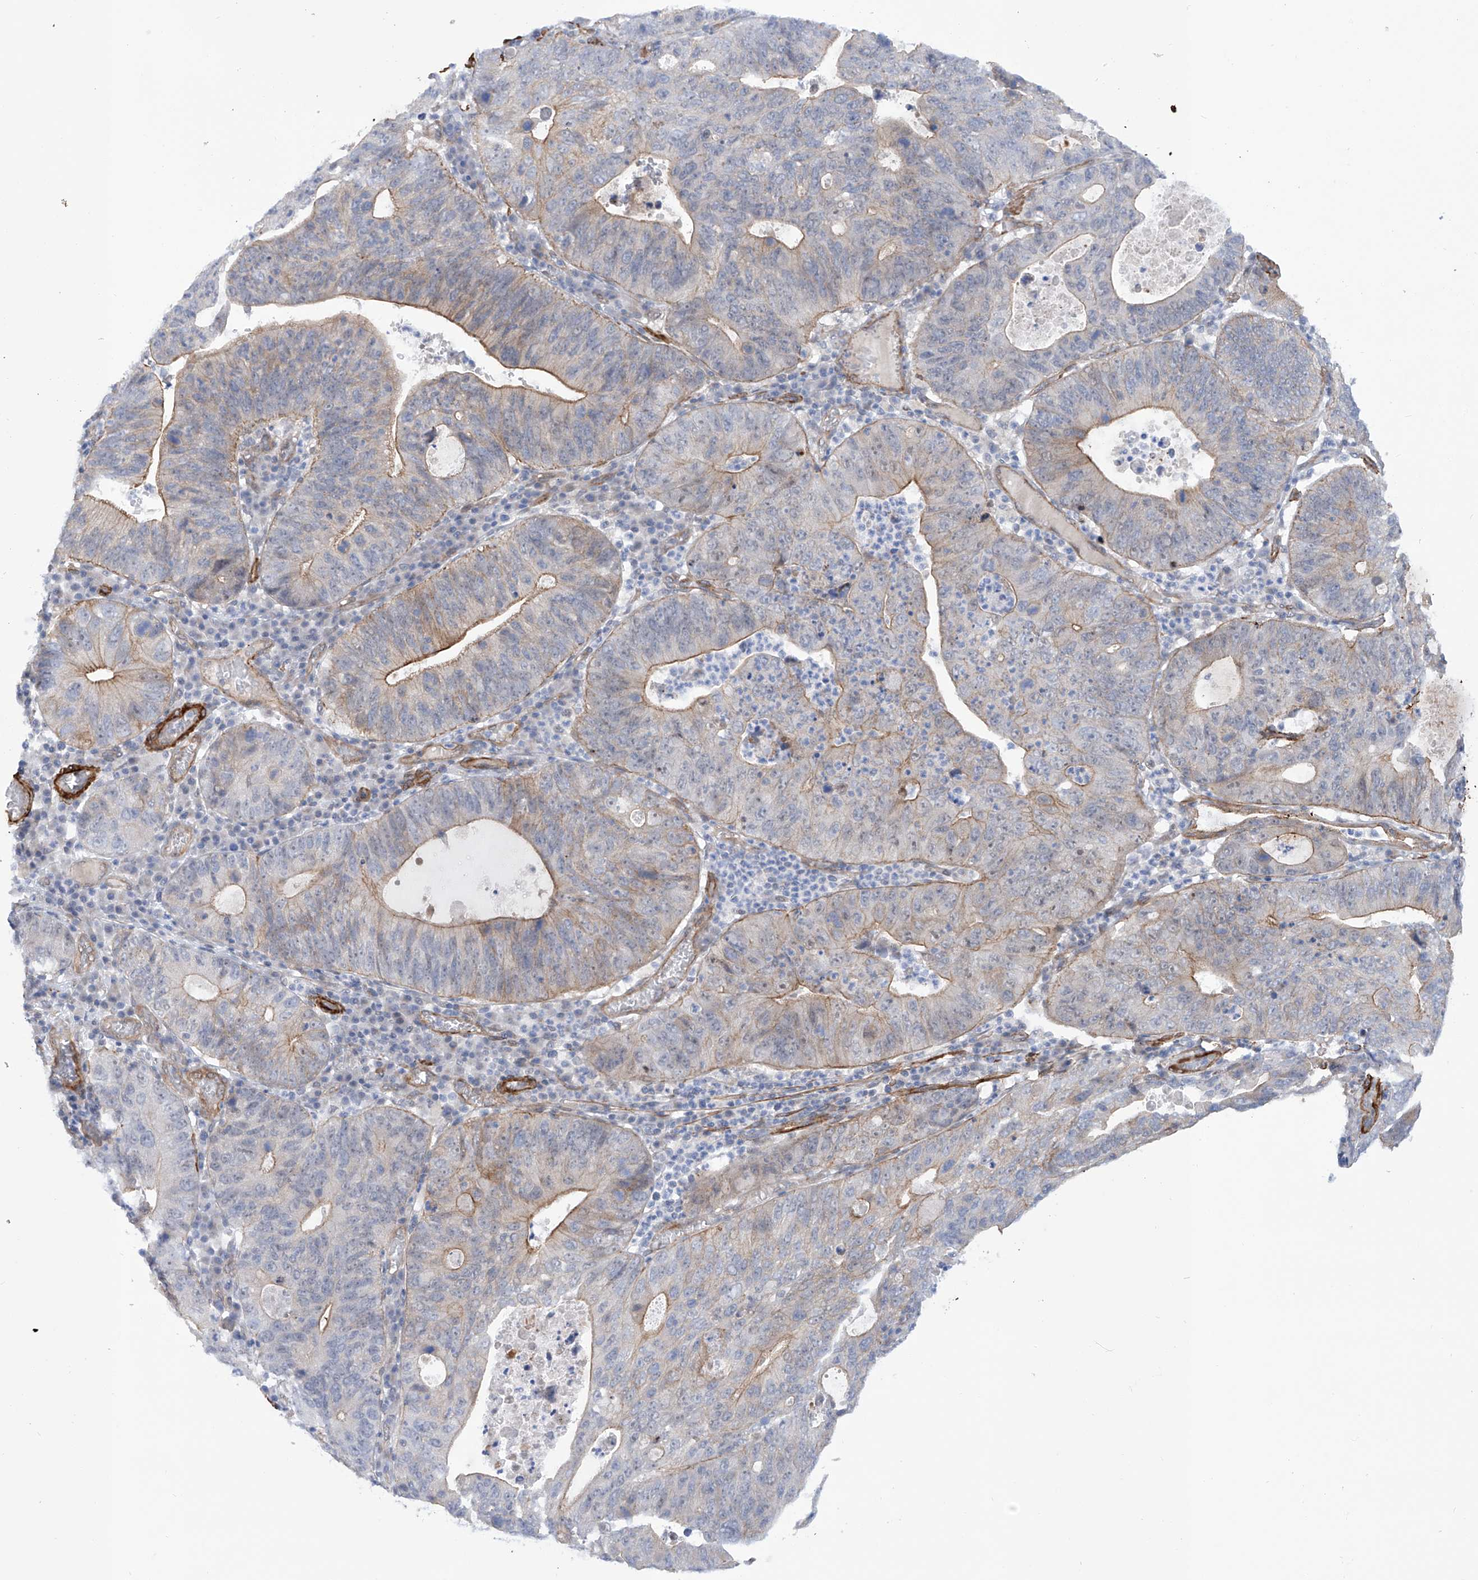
{"staining": {"intensity": "moderate", "quantity": "<25%", "location": "cytoplasmic/membranous"}, "tissue": "stomach cancer", "cell_type": "Tumor cells", "image_type": "cancer", "snomed": [{"axis": "morphology", "description": "Adenocarcinoma, NOS"}, {"axis": "topography", "description": "Stomach"}], "caption": "This image demonstrates IHC staining of human adenocarcinoma (stomach), with low moderate cytoplasmic/membranous expression in approximately <25% of tumor cells.", "gene": "ZNF490", "patient": {"sex": "male", "age": 59}}